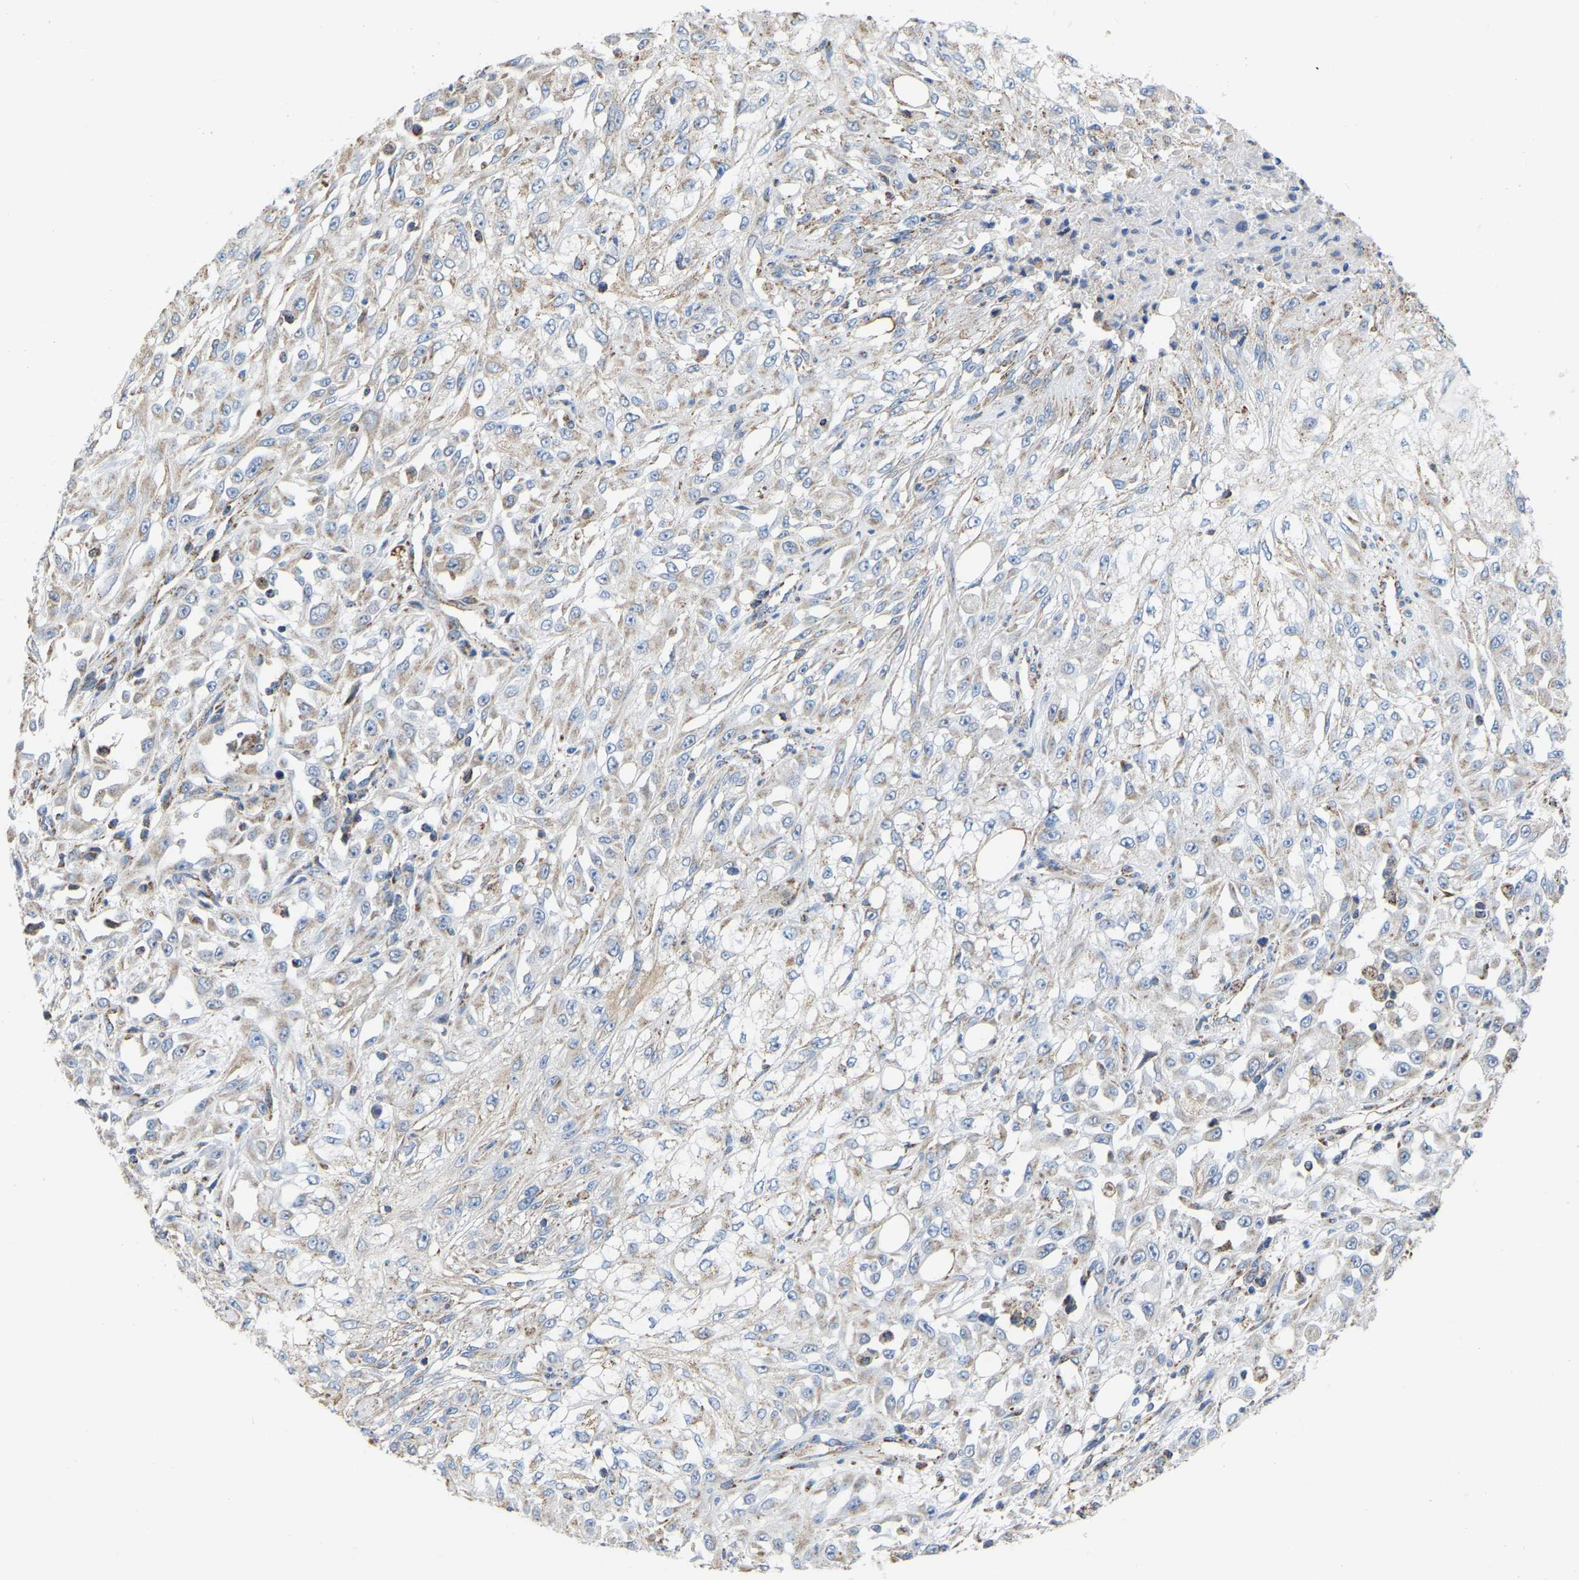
{"staining": {"intensity": "weak", "quantity": "<25%", "location": "cytoplasmic/membranous"}, "tissue": "skin cancer", "cell_type": "Tumor cells", "image_type": "cancer", "snomed": [{"axis": "morphology", "description": "Squamous cell carcinoma, NOS"}, {"axis": "morphology", "description": "Squamous cell carcinoma, metastatic, NOS"}, {"axis": "topography", "description": "Skin"}, {"axis": "topography", "description": "Lymph node"}], "caption": "Immunohistochemical staining of metastatic squamous cell carcinoma (skin) reveals no significant staining in tumor cells.", "gene": "CBLB", "patient": {"sex": "male", "age": 75}}